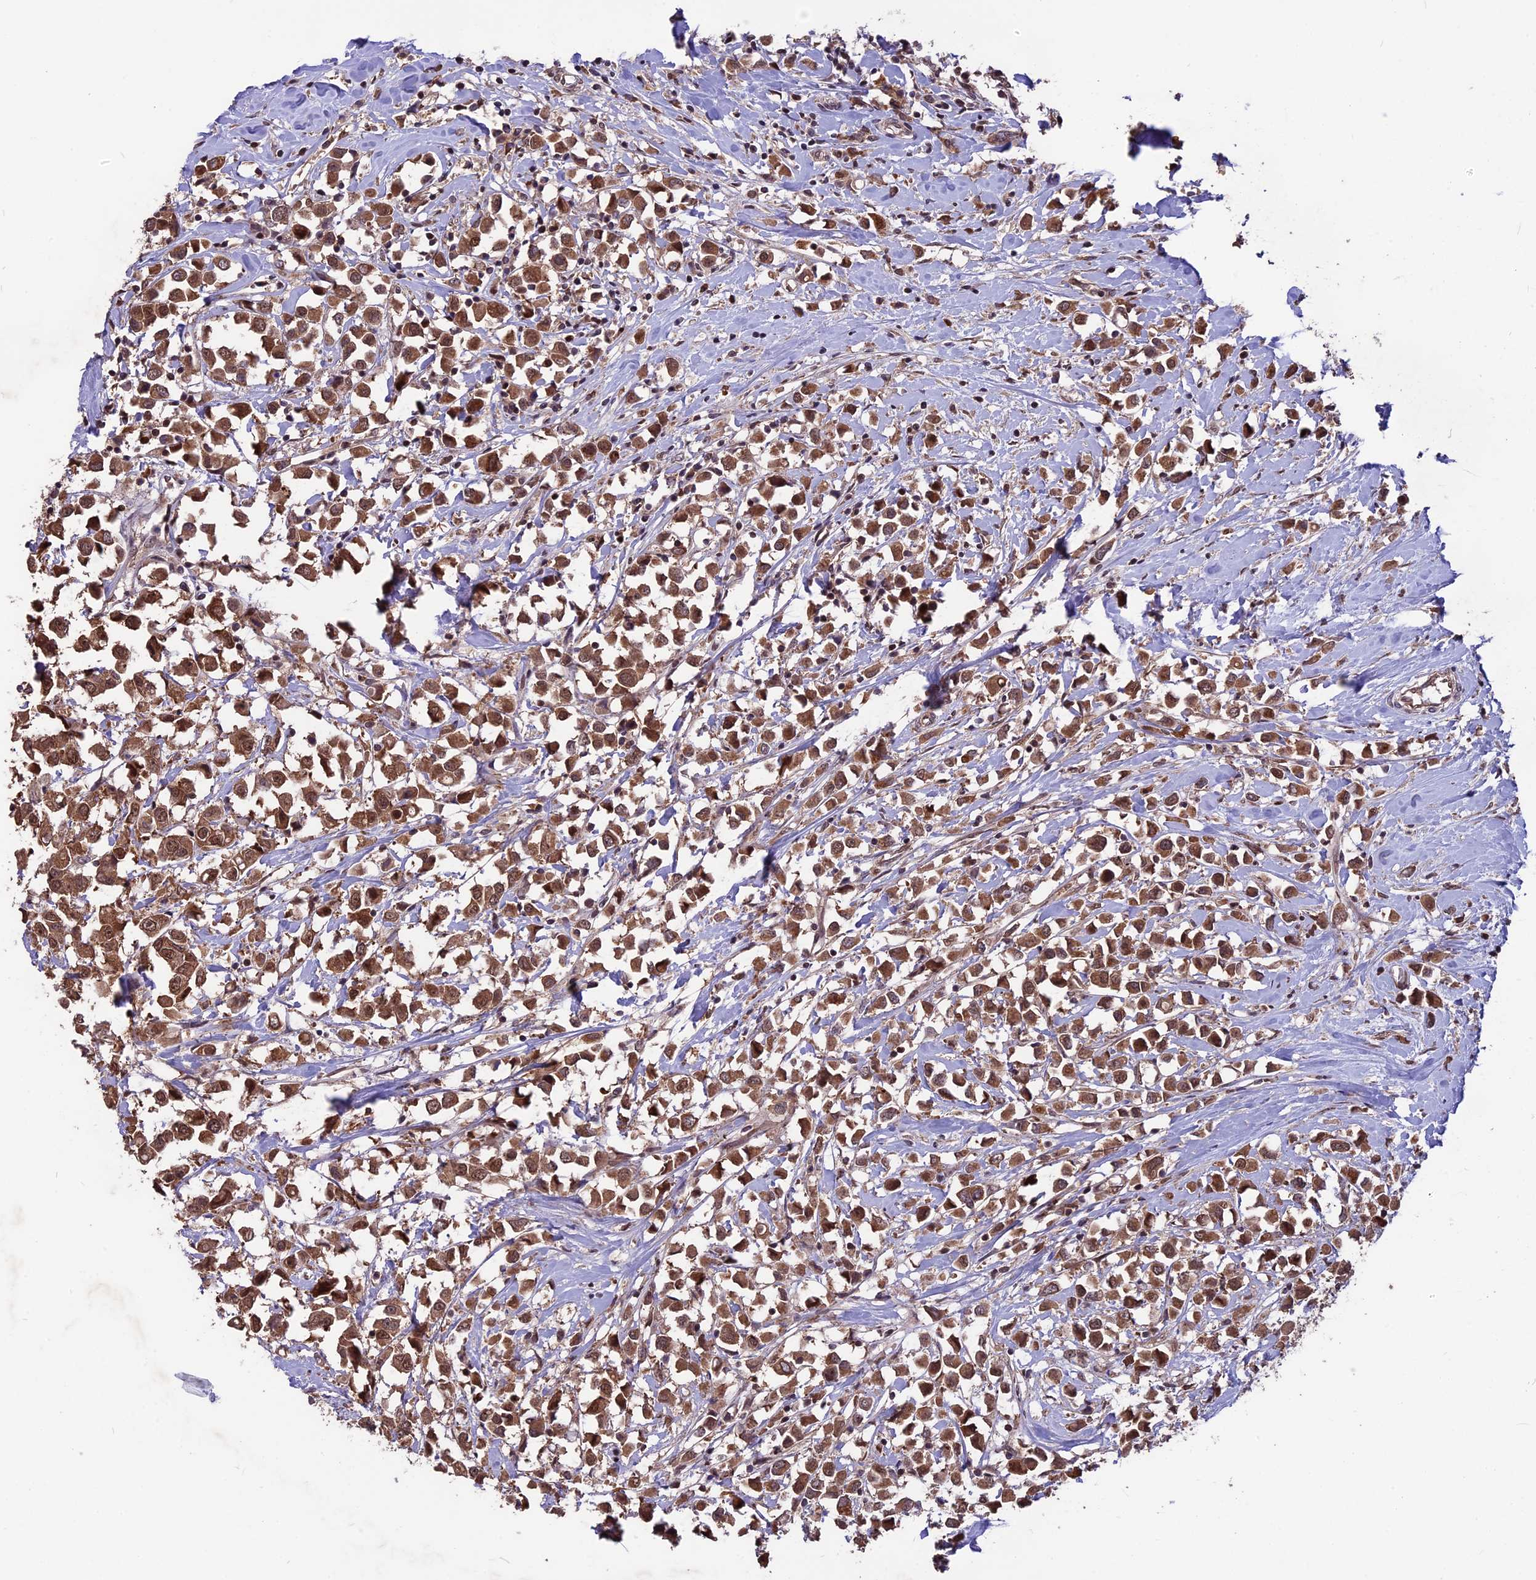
{"staining": {"intensity": "moderate", "quantity": ">75%", "location": "cytoplasmic/membranous,nuclear"}, "tissue": "breast cancer", "cell_type": "Tumor cells", "image_type": "cancer", "snomed": [{"axis": "morphology", "description": "Duct carcinoma"}, {"axis": "topography", "description": "Breast"}], "caption": "Immunohistochemical staining of human breast cancer displays medium levels of moderate cytoplasmic/membranous and nuclear protein expression in about >75% of tumor cells.", "gene": "ZNF598", "patient": {"sex": "female", "age": 61}}